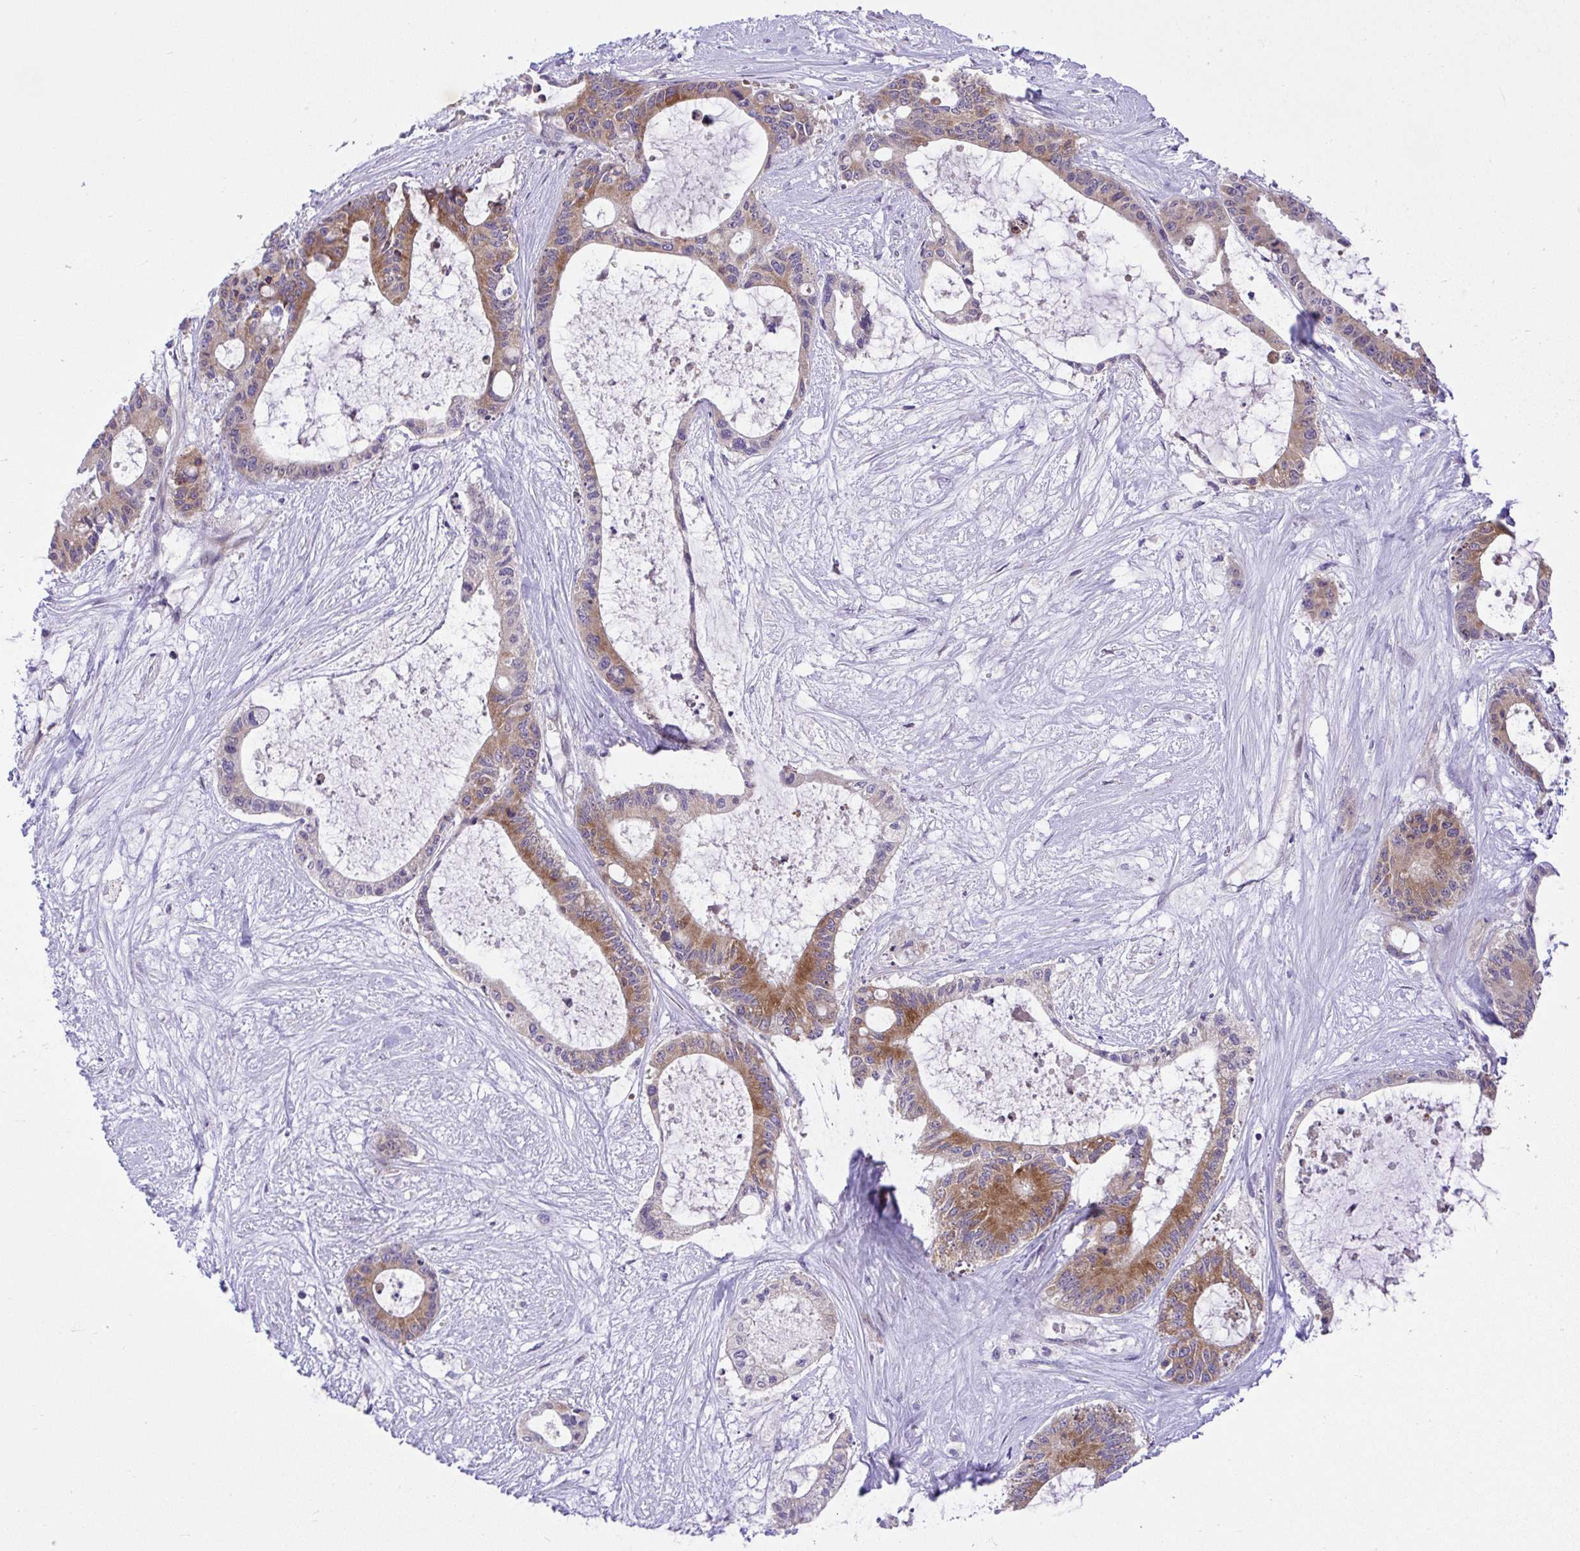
{"staining": {"intensity": "moderate", "quantity": "25%-75%", "location": "cytoplasmic/membranous"}, "tissue": "liver cancer", "cell_type": "Tumor cells", "image_type": "cancer", "snomed": [{"axis": "morphology", "description": "Normal tissue, NOS"}, {"axis": "morphology", "description": "Cholangiocarcinoma"}, {"axis": "topography", "description": "Liver"}, {"axis": "topography", "description": "Peripheral nerve tissue"}], "caption": "Liver cancer (cholangiocarcinoma) was stained to show a protein in brown. There is medium levels of moderate cytoplasmic/membranous positivity in about 25%-75% of tumor cells. (DAB IHC, brown staining for protein, blue staining for nuclei).", "gene": "CHIA", "patient": {"sex": "female", "age": 73}}